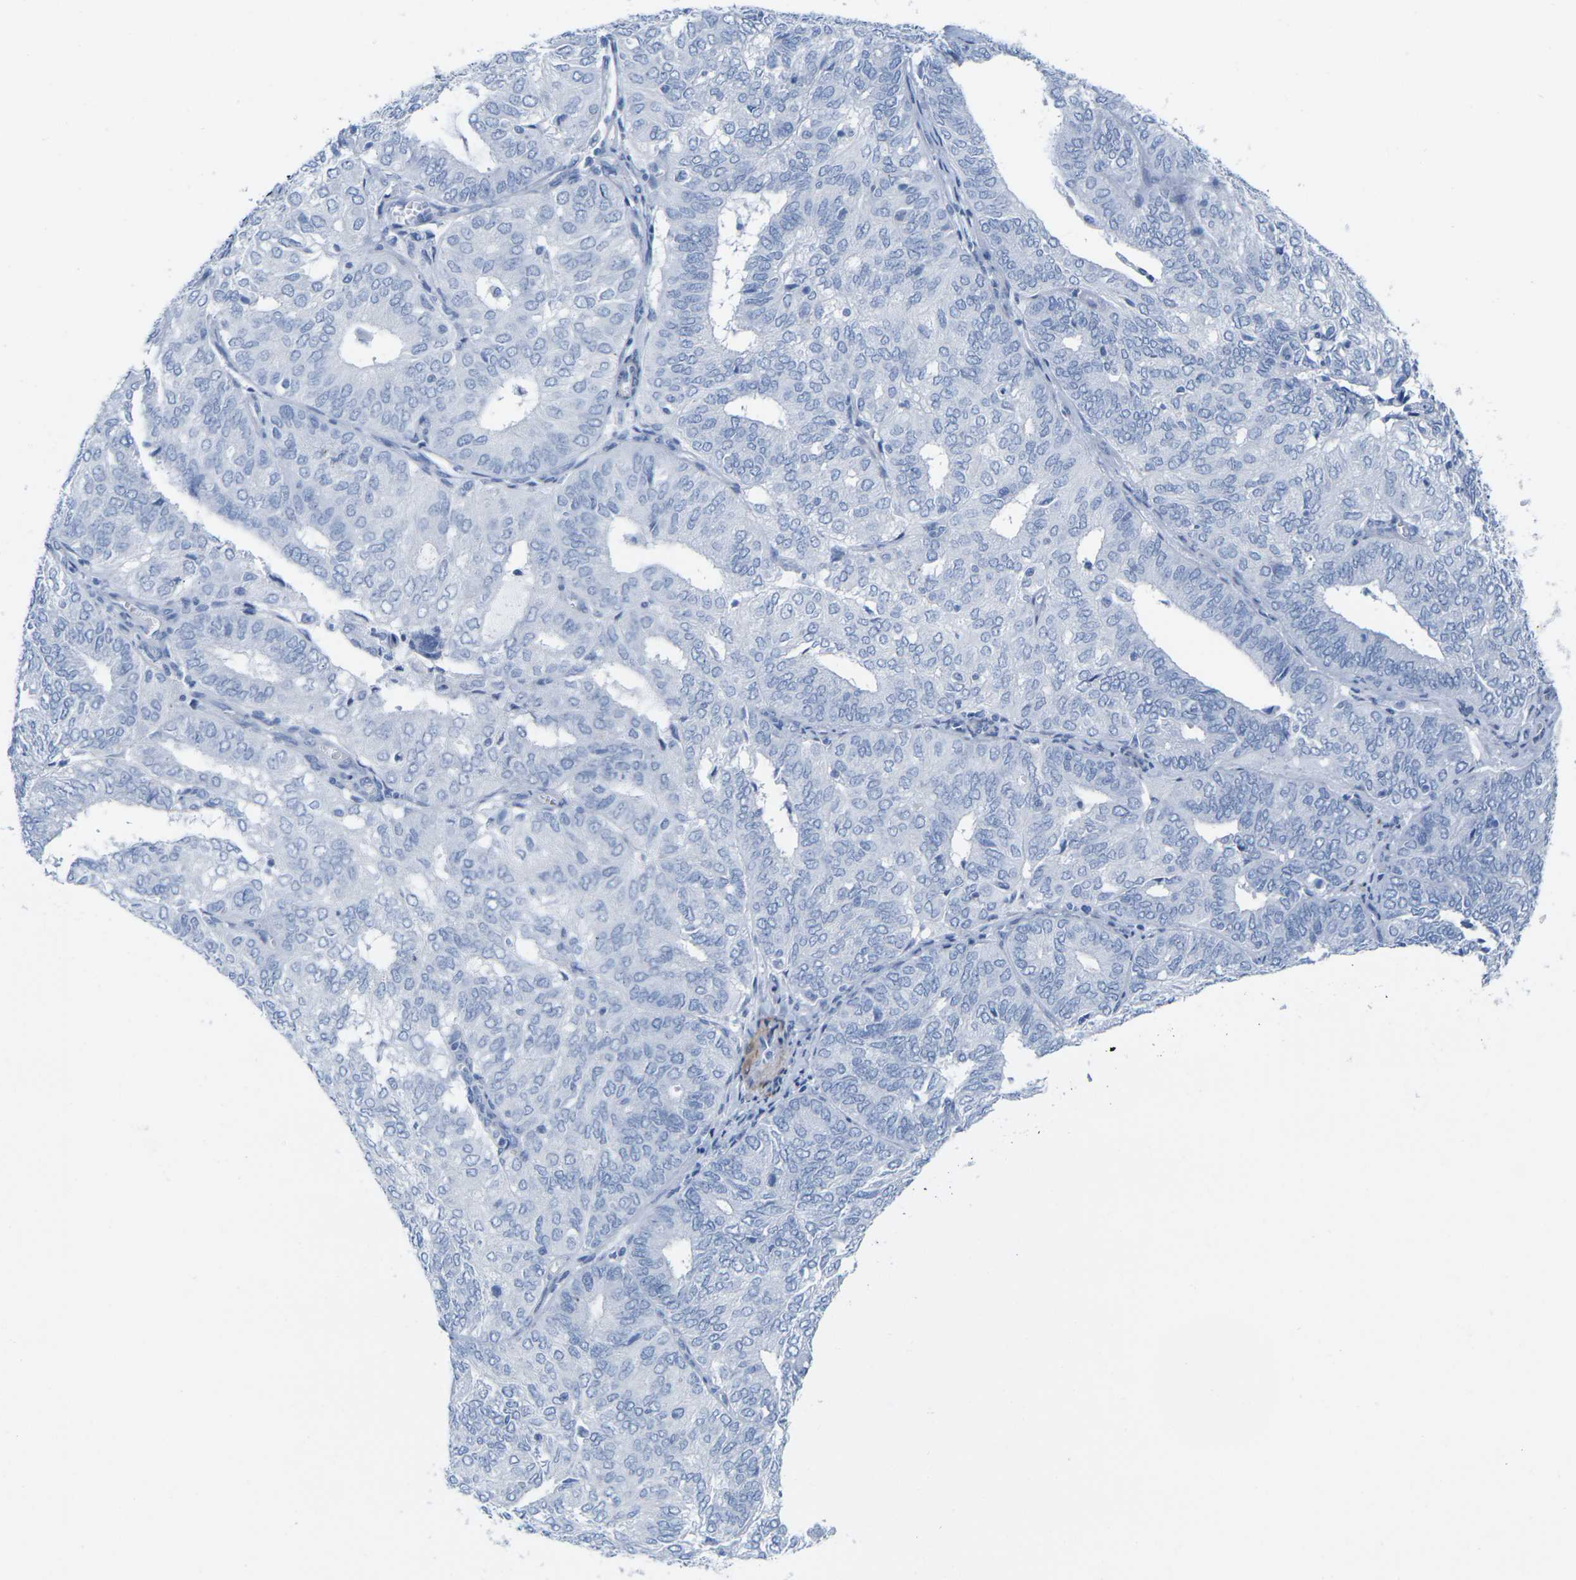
{"staining": {"intensity": "negative", "quantity": "none", "location": "none"}, "tissue": "endometrial cancer", "cell_type": "Tumor cells", "image_type": "cancer", "snomed": [{"axis": "morphology", "description": "Adenocarcinoma, NOS"}, {"axis": "topography", "description": "Uterus"}], "caption": "IHC micrograph of human endometrial adenocarcinoma stained for a protein (brown), which displays no positivity in tumor cells.", "gene": "CNN1", "patient": {"sex": "female", "age": 60}}